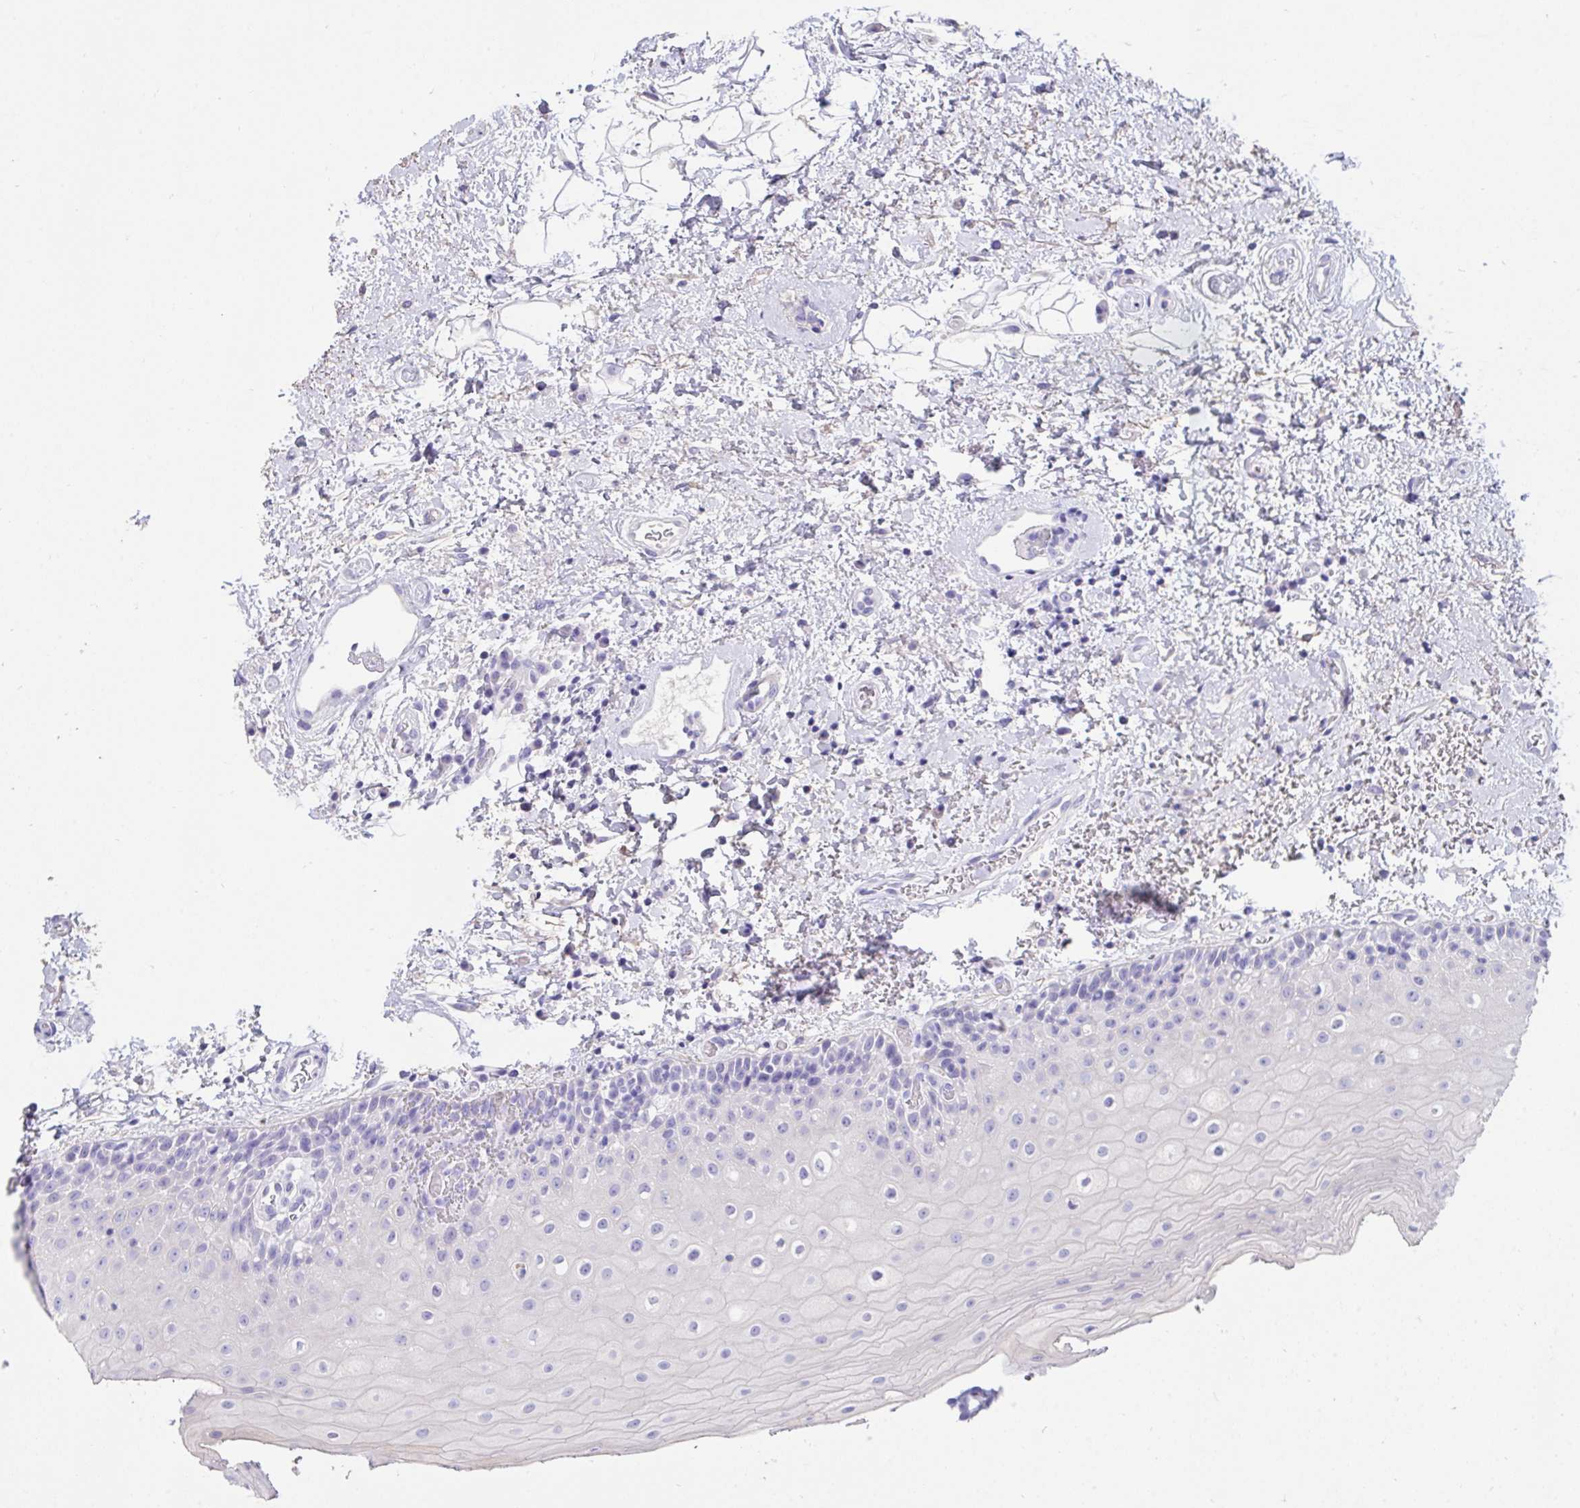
{"staining": {"intensity": "negative", "quantity": "none", "location": "none"}, "tissue": "oral mucosa", "cell_type": "Squamous epithelial cells", "image_type": "normal", "snomed": [{"axis": "morphology", "description": "Normal tissue, NOS"}, {"axis": "topography", "description": "Oral tissue"}], "caption": "This is an immunohistochemistry photomicrograph of unremarkable oral mucosa. There is no positivity in squamous epithelial cells.", "gene": "TNNC1", "patient": {"sex": "female", "age": 82}}